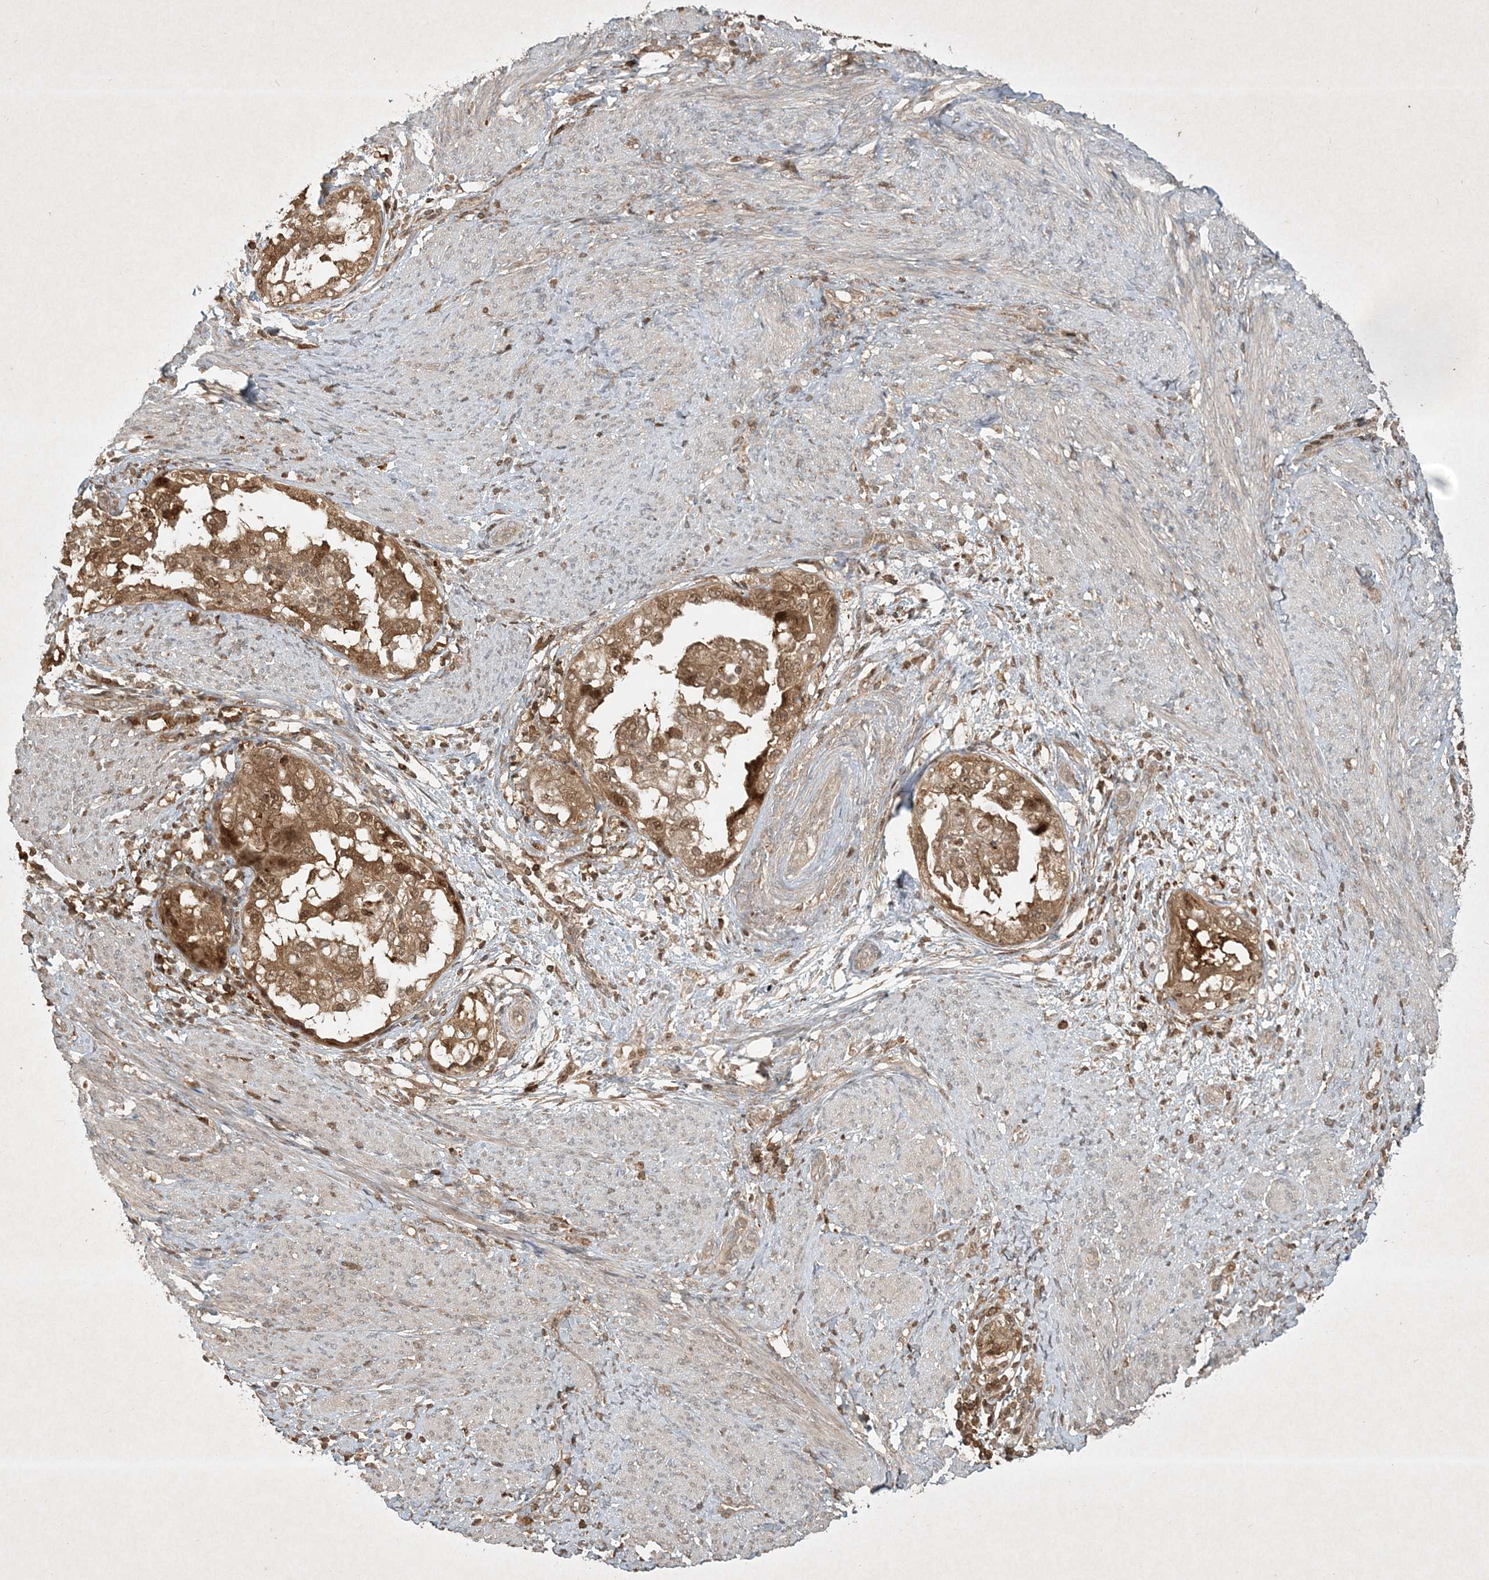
{"staining": {"intensity": "moderate", "quantity": ">75%", "location": "cytoplasmic/membranous,nuclear"}, "tissue": "endometrial cancer", "cell_type": "Tumor cells", "image_type": "cancer", "snomed": [{"axis": "morphology", "description": "Adenocarcinoma, NOS"}, {"axis": "topography", "description": "Endometrium"}], "caption": "Moderate cytoplasmic/membranous and nuclear protein expression is identified in approximately >75% of tumor cells in adenocarcinoma (endometrial).", "gene": "PLTP", "patient": {"sex": "female", "age": 85}}